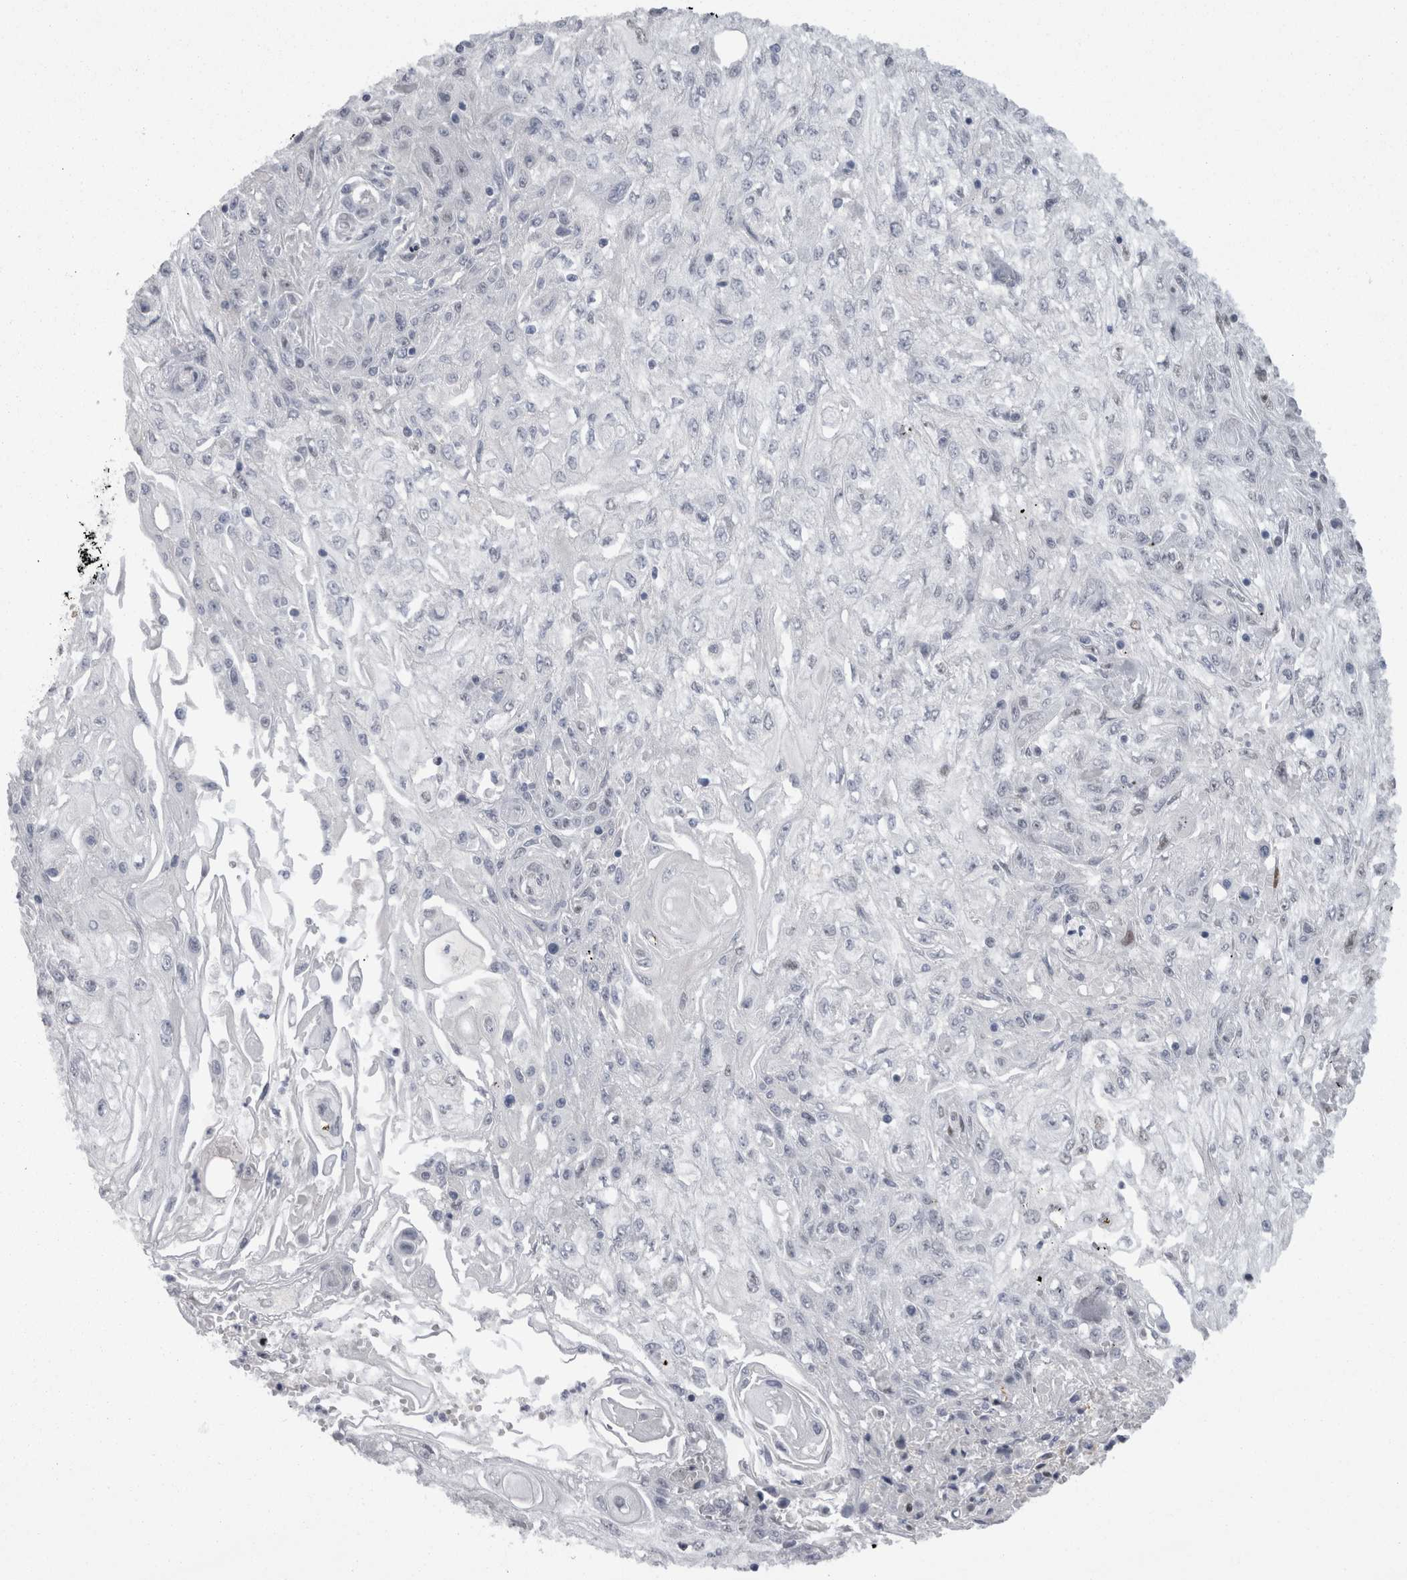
{"staining": {"intensity": "negative", "quantity": "none", "location": "none"}, "tissue": "skin cancer", "cell_type": "Tumor cells", "image_type": "cancer", "snomed": [{"axis": "morphology", "description": "Squamous cell carcinoma, NOS"}, {"axis": "morphology", "description": "Squamous cell carcinoma, metastatic, NOS"}, {"axis": "topography", "description": "Skin"}, {"axis": "topography", "description": "Lymph node"}], "caption": "DAB immunohistochemical staining of metastatic squamous cell carcinoma (skin) displays no significant positivity in tumor cells.", "gene": "C1orf54", "patient": {"sex": "male", "age": 75}}